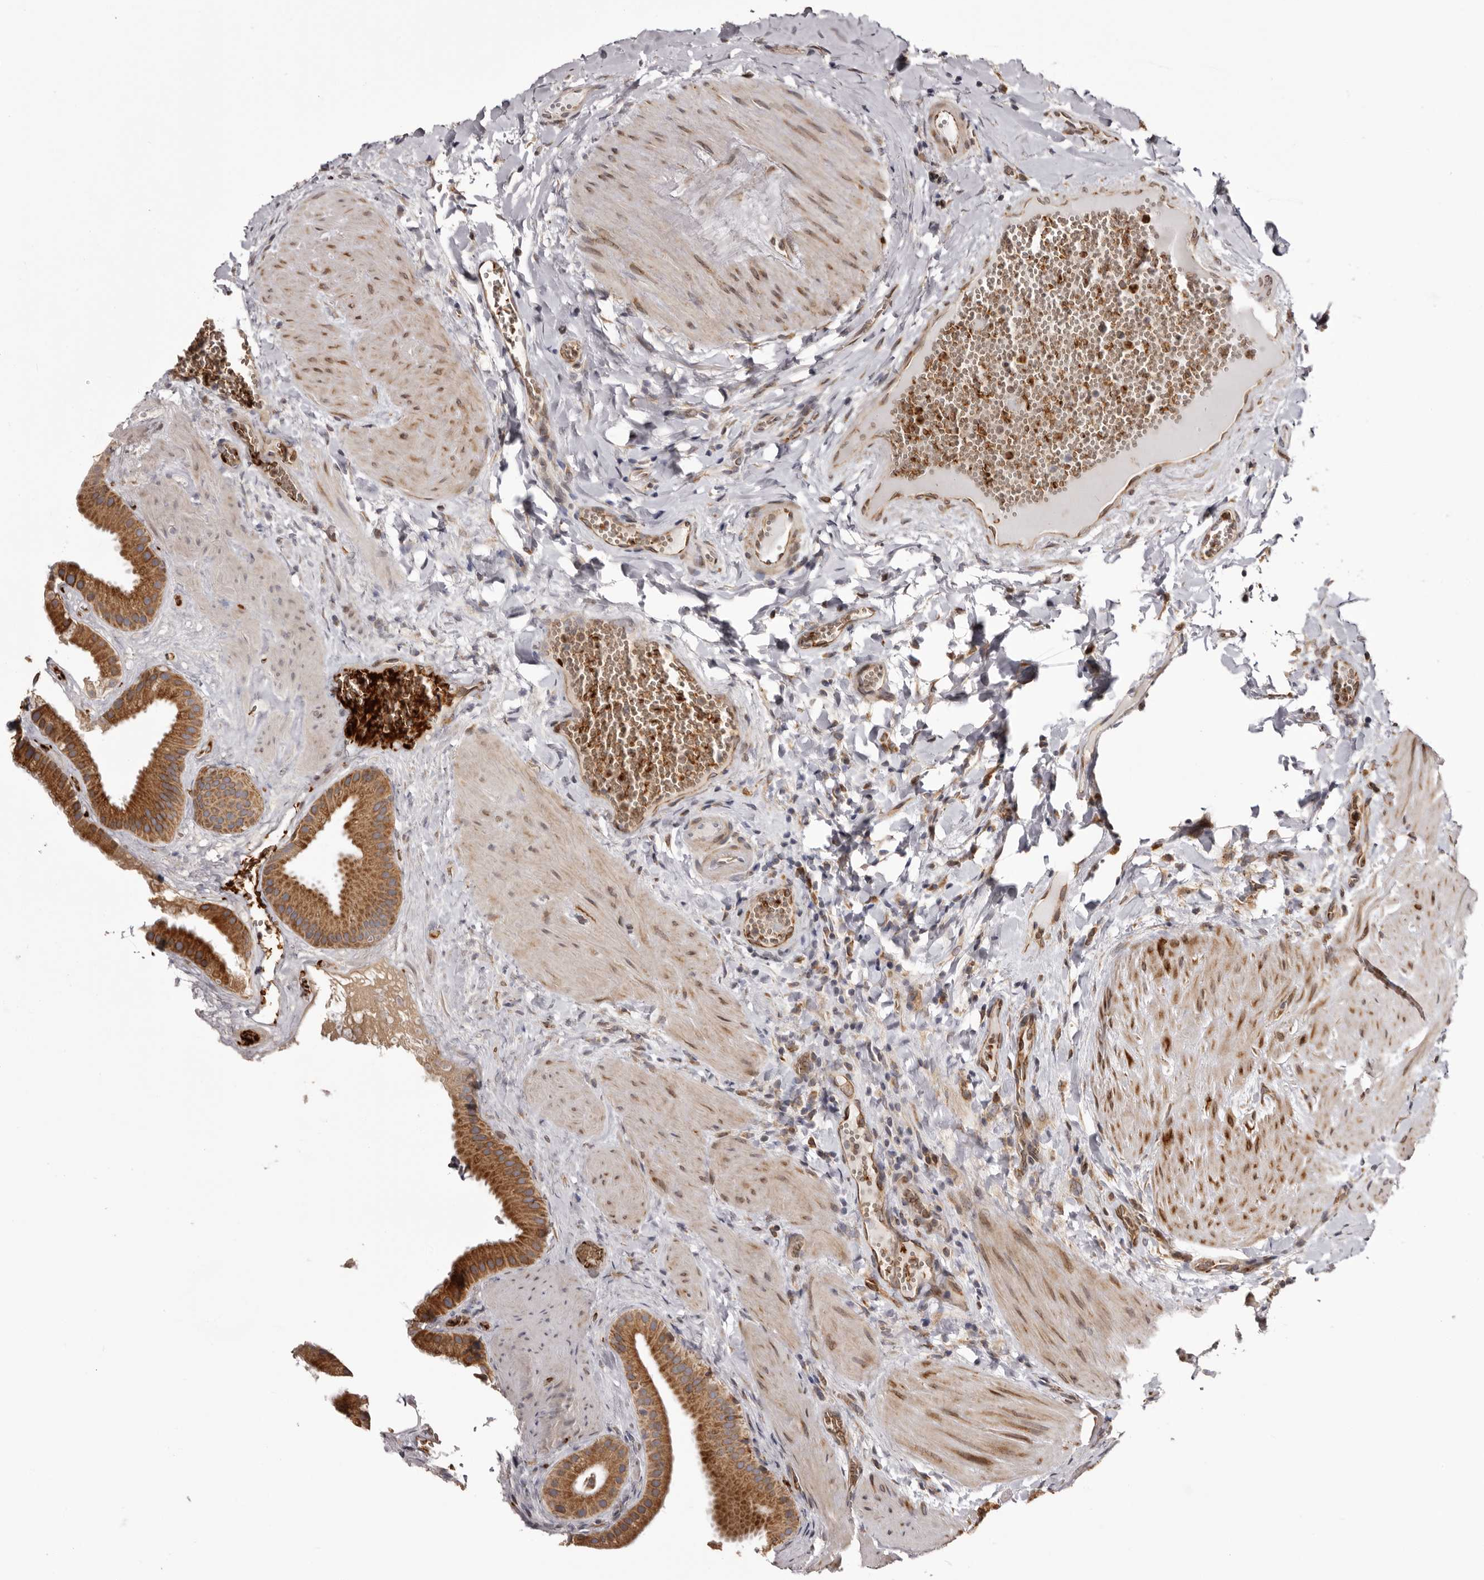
{"staining": {"intensity": "strong", "quantity": ">75%", "location": "cytoplasmic/membranous"}, "tissue": "gallbladder", "cell_type": "Glandular cells", "image_type": "normal", "snomed": [{"axis": "morphology", "description": "Normal tissue, NOS"}, {"axis": "topography", "description": "Gallbladder"}], "caption": "Glandular cells display high levels of strong cytoplasmic/membranous staining in about >75% of cells in normal human gallbladder. The staining was performed using DAB to visualize the protein expression in brown, while the nuclei were stained in blue with hematoxylin (Magnification: 20x).", "gene": "C4orf3", "patient": {"sex": "male", "age": 55}}